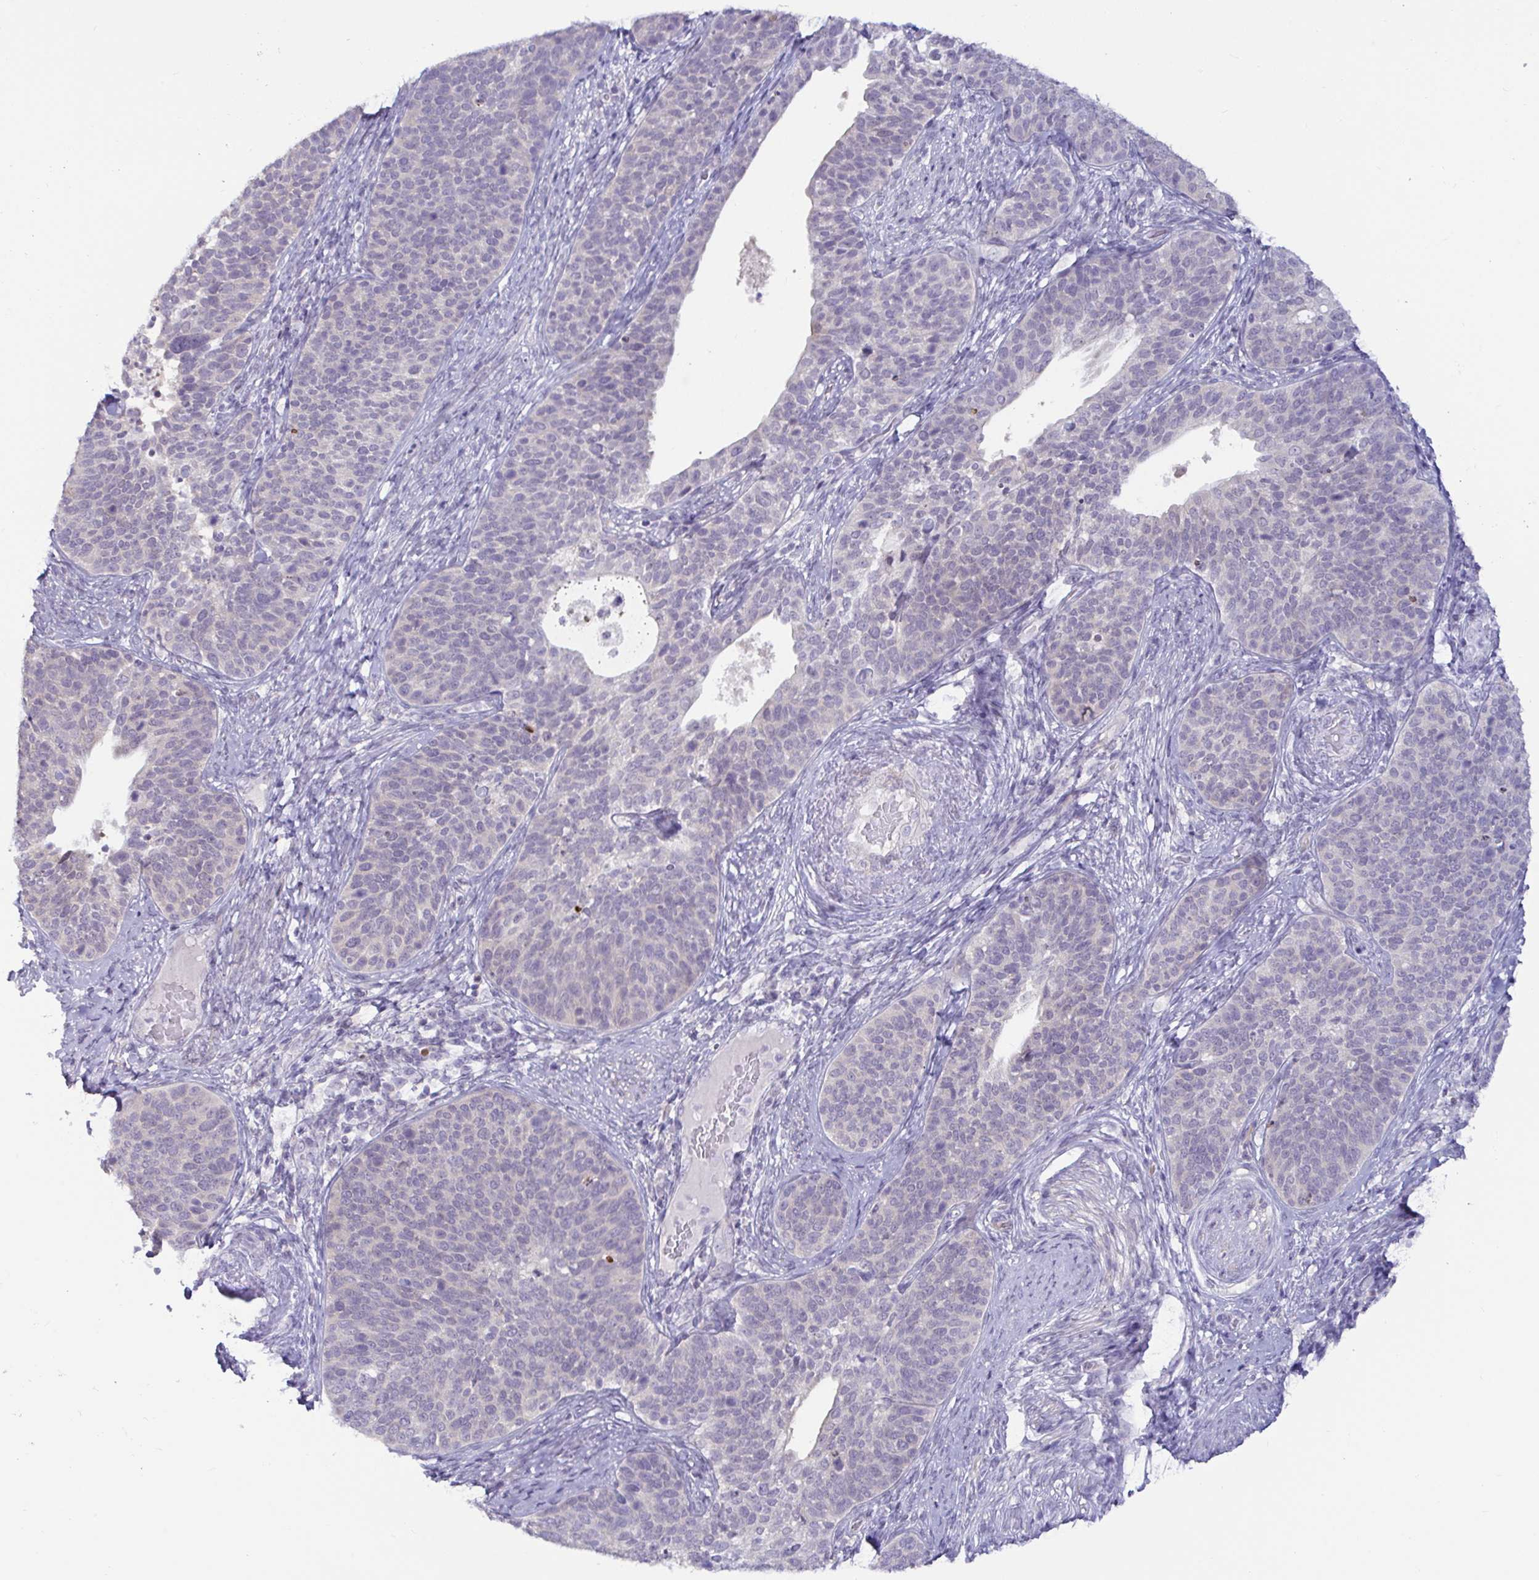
{"staining": {"intensity": "negative", "quantity": "none", "location": "none"}, "tissue": "cervical cancer", "cell_type": "Tumor cells", "image_type": "cancer", "snomed": [{"axis": "morphology", "description": "Squamous cell carcinoma, NOS"}, {"axis": "topography", "description": "Cervix"}], "caption": "Image shows no significant protein positivity in tumor cells of cervical cancer (squamous cell carcinoma). The staining was performed using DAB (3,3'-diaminobenzidine) to visualize the protein expression in brown, while the nuclei were stained in blue with hematoxylin (Magnification: 20x).", "gene": "GSTM1", "patient": {"sex": "female", "age": 69}}